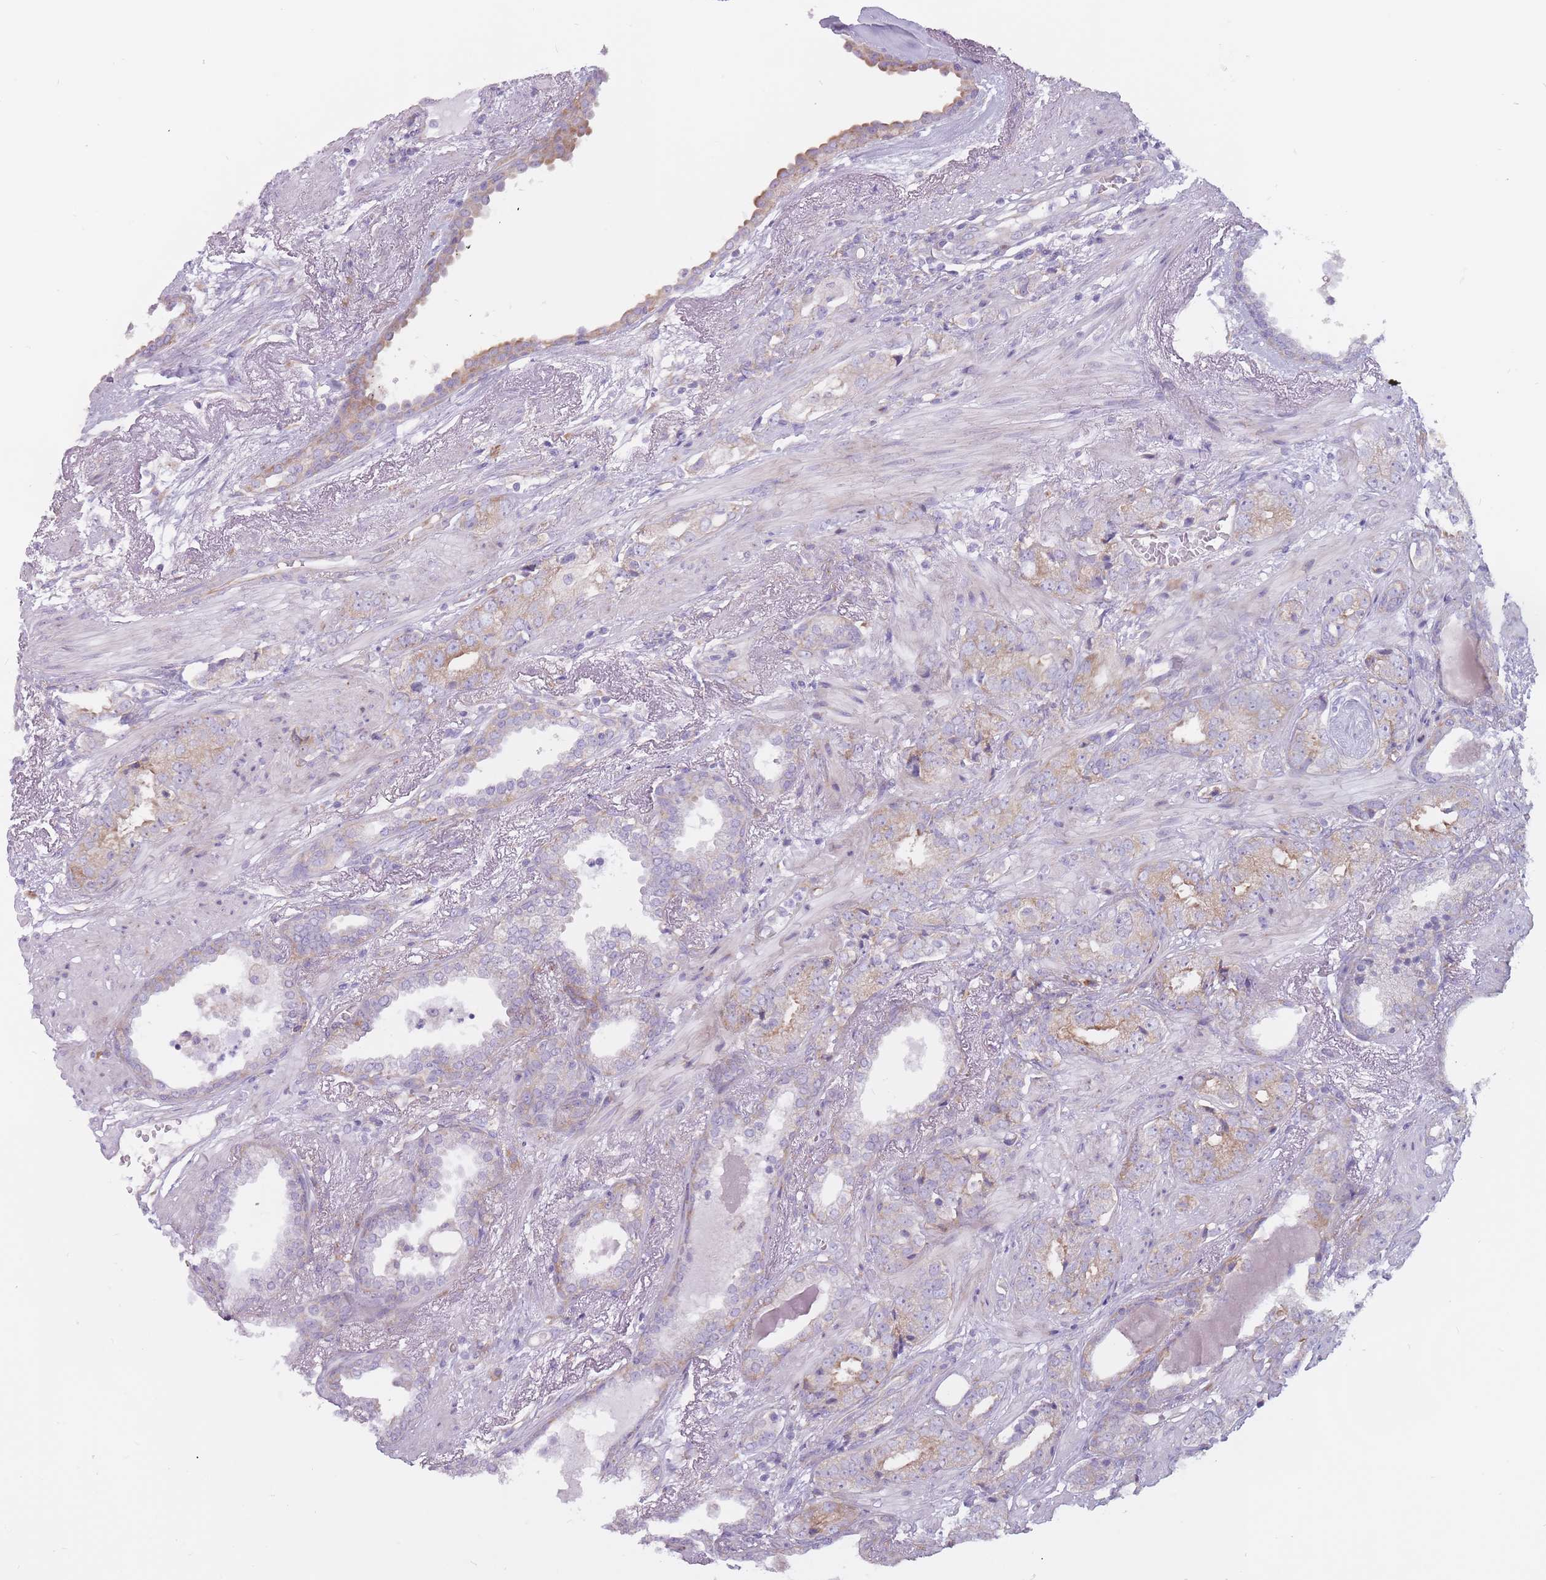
{"staining": {"intensity": "moderate", "quantity": "<25%", "location": "cytoplasmic/membranous"}, "tissue": "prostate cancer", "cell_type": "Tumor cells", "image_type": "cancer", "snomed": [{"axis": "morphology", "description": "Adenocarcinoma, High grade"}, {"axis": "topography", "description": "Prostate"}], "caption": "Brown immunohistochemical staining in adenocarcinoma (high-grade) (prostate) reveals moderate cytoplasmic/membranous expression in approximately <25% of tumor cells. The protein of interest is stained brown, and the nuclei are stained in blue (DAB IHC with brightfield microscopy, high magnification).", "gene": "RPL18", "patient": {"sex": "male", "age": 71}}